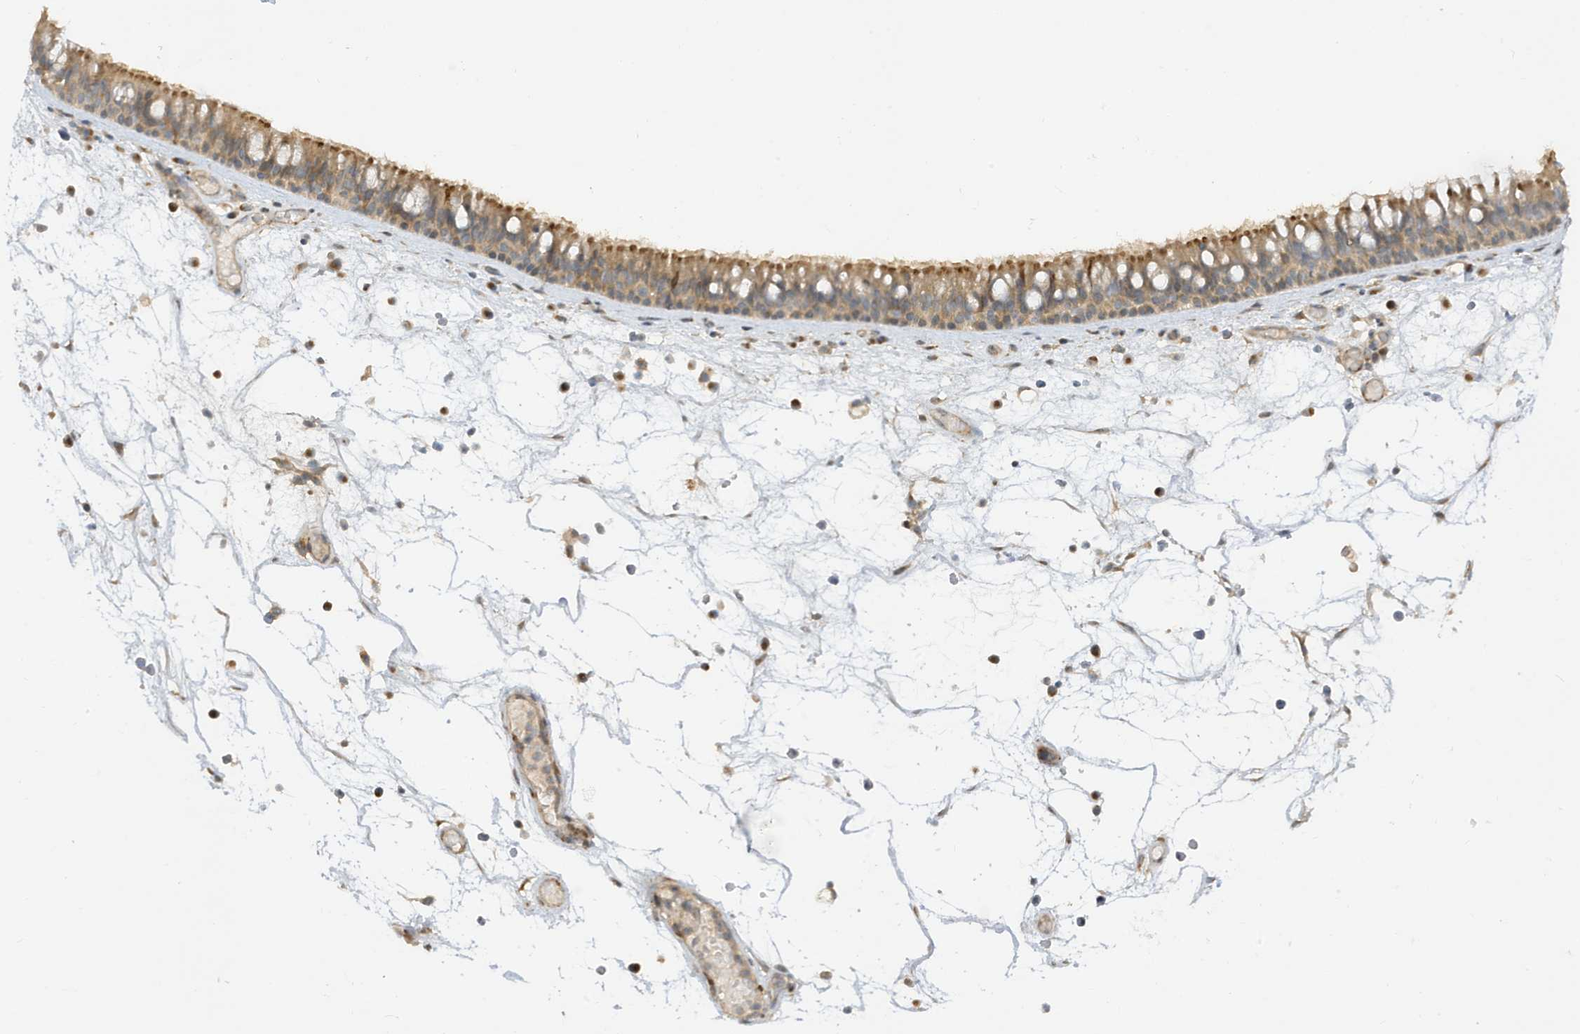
{"staining": {"intensity": "moderate", "quantity": "25%-75%", "location": "cytoplasmic/membranous"}, "tissue": "nasopharynx", "cell_type": "Respiratory epithelial cells", "image_type": "normal", "snomed": [{"axis": "morphology", "description": "Normal tissue, NOS"}, {"axis": "morphology", "description": "Inflammation, NOS"}, {"axis": "morphology", "description": "Malignant melanoma, Metastatic site"}, {"axis": "topography", "description": "Nasopharynx"}], "caption": "Protein expression analysis of unremarkable nasopharynx demonstrates moderate cytoplasmic/membranous staining in about 25%-75% of respiratory epithelial cells.", "gene": "TAB3", "patient": {"sex": "male", "age": 70}}